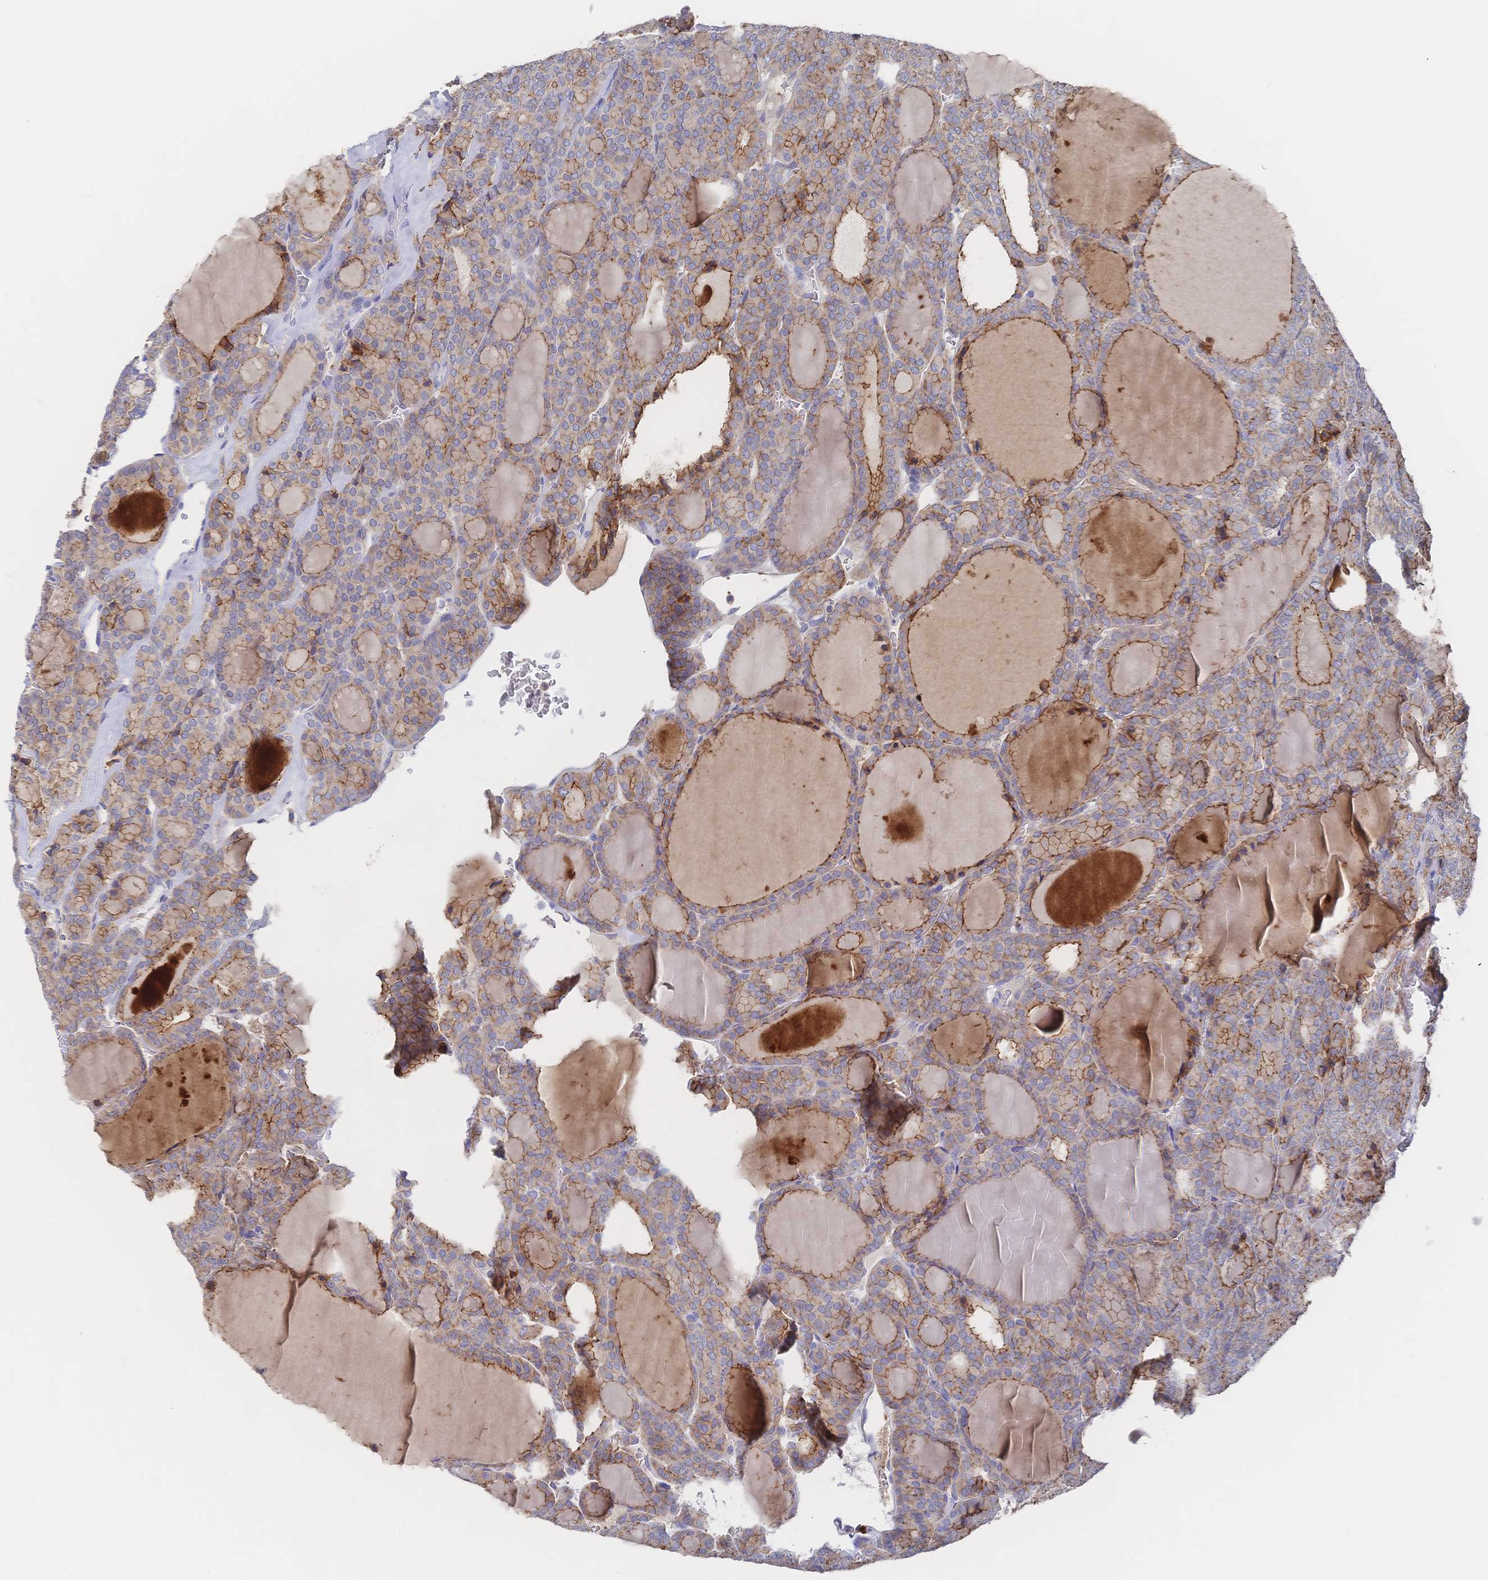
{"staining": {"intensity": "moderate", "quantity": ">75%", "location": "cytoplasmic/membranous"}, "tissue": "thyroid cancer", "cell_type": "Tumor cells", "image_type": "cancer", "snomed": [{"axis": "morphology", "description": "Follicular adenoma carcinoma, NOS"}, {"axis": "topography", "description": "Thyroid gland"}], "caption": "Tumor cells reveal moderate cytoplasmic/membranous staining in about >75% of cells in thyroid cancer (follicular adenoma carcinoma).", "gene": "F11R", "patient": {"sex": "male", "age": 74}}